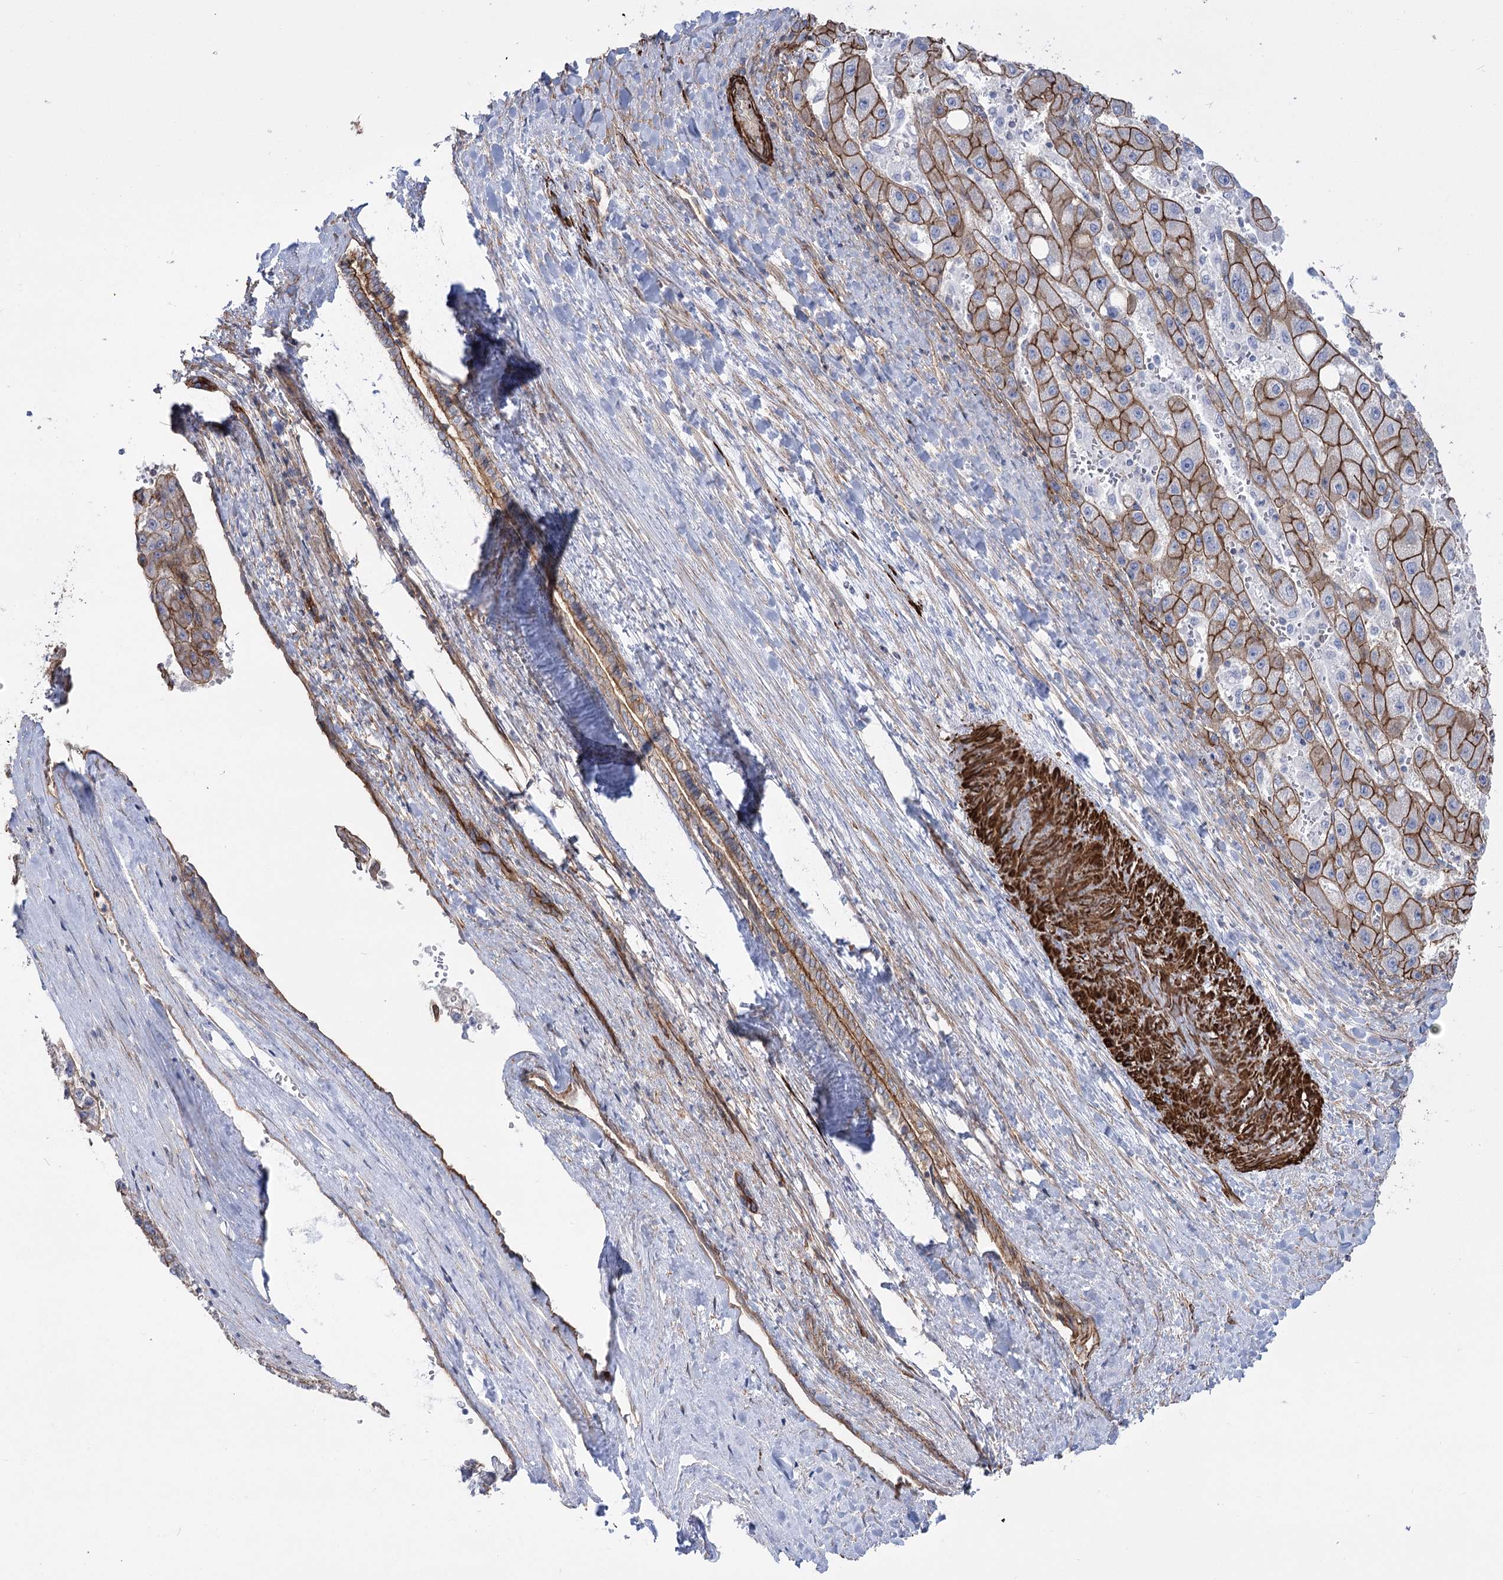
{"staining": {"intensity": "moderate", "quantity": "25%-75%", "location": "cytoplasmic/membranous"}, "tissue": "liver cancer", "cell_type": "Tumor cells", "image_type": "cancer", "snomed": [{"axis": "morphology", "description": "Carcinoma, Hepatocellular, NOS"}, {"axis": "topography", "description": "Liver"}], "caption": "Human liver cancer (hepatocellular carcinoma) stained with a brown dye reveals moderate cytoplasmic/membranous positive positivity in approximately 25%-75% of tumor cells.", "gene": "PLEKHA5", "patient": {"sex": "female", "age": 73}}